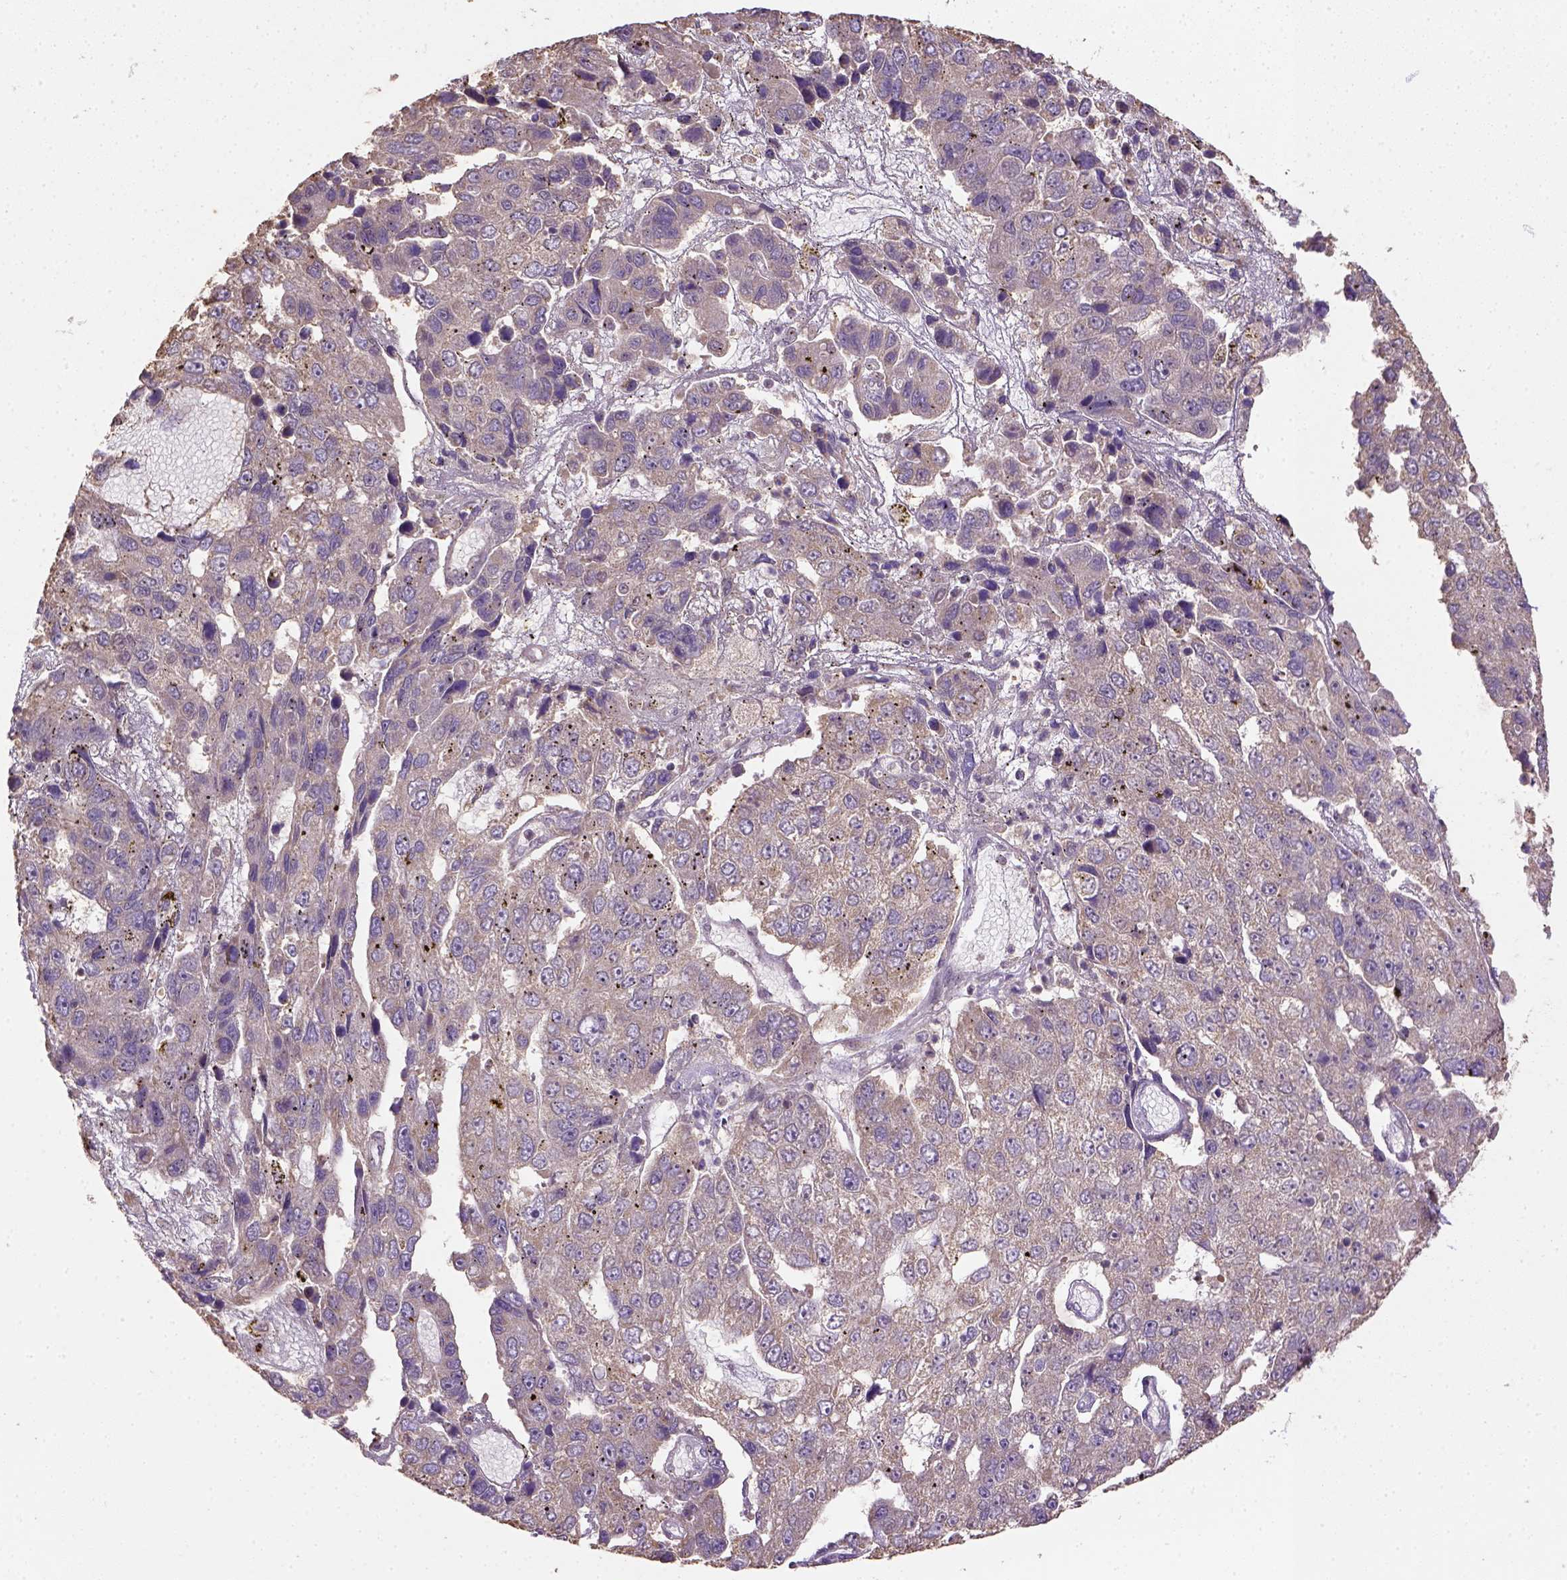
{"staining": {"intensity": "weak", "quantity": ">75%", "location": "cytoplasmic/membranous"}, "tissue": "pancreatic cancer", "cell_type": "Tumor cells", "image_type": "cancer", "snomed": [{"axis": "morphology", "description": "Adenocarcinoma, NOS"}, {"axis": "topography", "description": "Pancreas"}], "caption": "IHC (DAB (3,3'-diaminobenzidine)) staining of pancreatic adenocarcinoma displays weak cytoplasmic/membranous protein positivity in about >75% of tumor cells.", "gene": "NUDT10", "patient": {"sex": "female", "age": 61}}